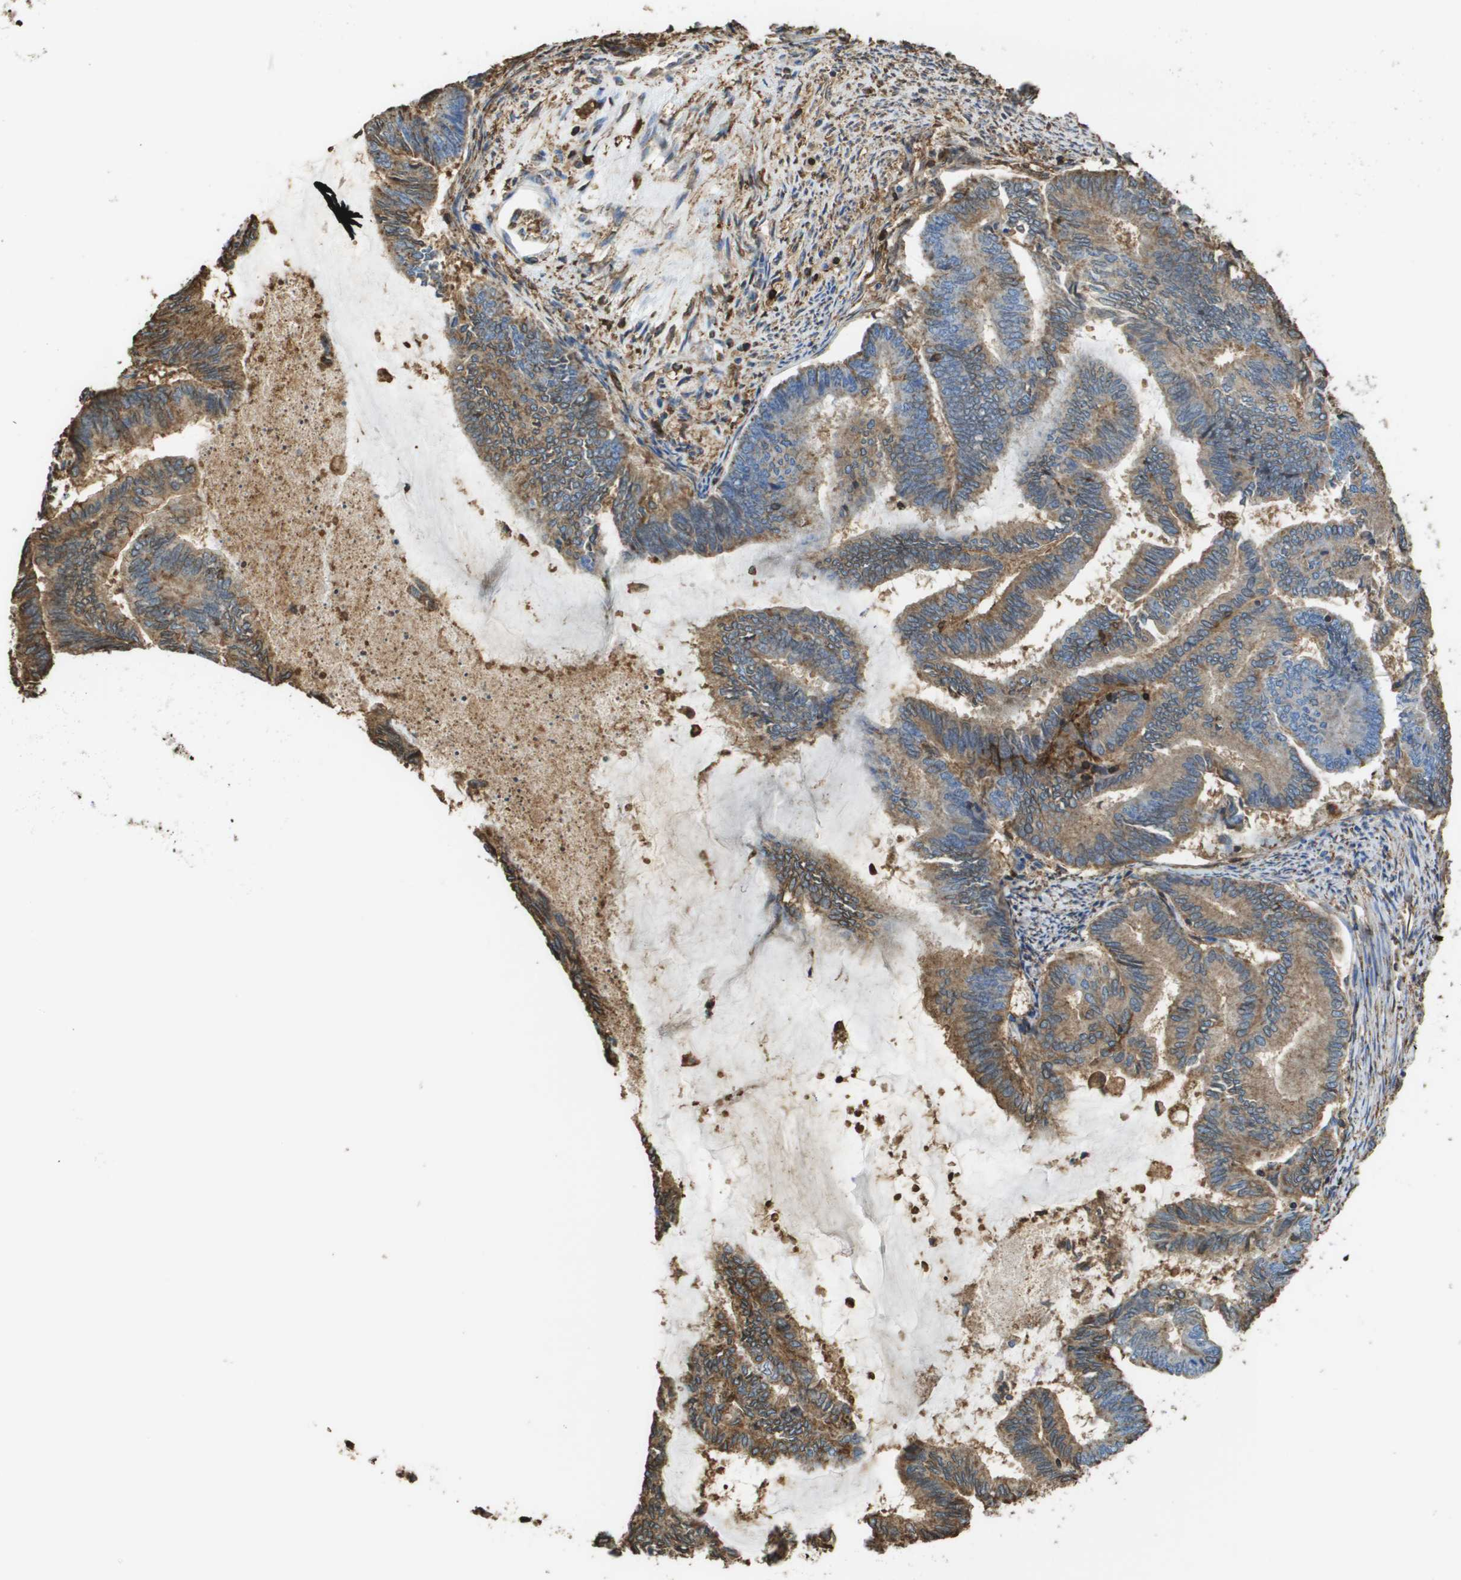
{"staining": {"intensity": "moderate", "quantity": ">75%", "location": "cytoplasmic/membranous"}, "tissue": "endometrial cancer", "cell_type": "Tumor cells", "image_type": "cancer", "snomed": [{"axis": "morphology", "description": "Adenocarcinoma, NOS"}, {"axis": "topography", "description": "Endometrium"}], "caption": "This is an image of immunohistochemistry (IHC) staining of endometrial adenocarcinoma, which shows moderate expression in the cytoplasmic/membranous of tumor cells.", "gene": "PASK", "patient": {"sex": "female", "age": 86}}